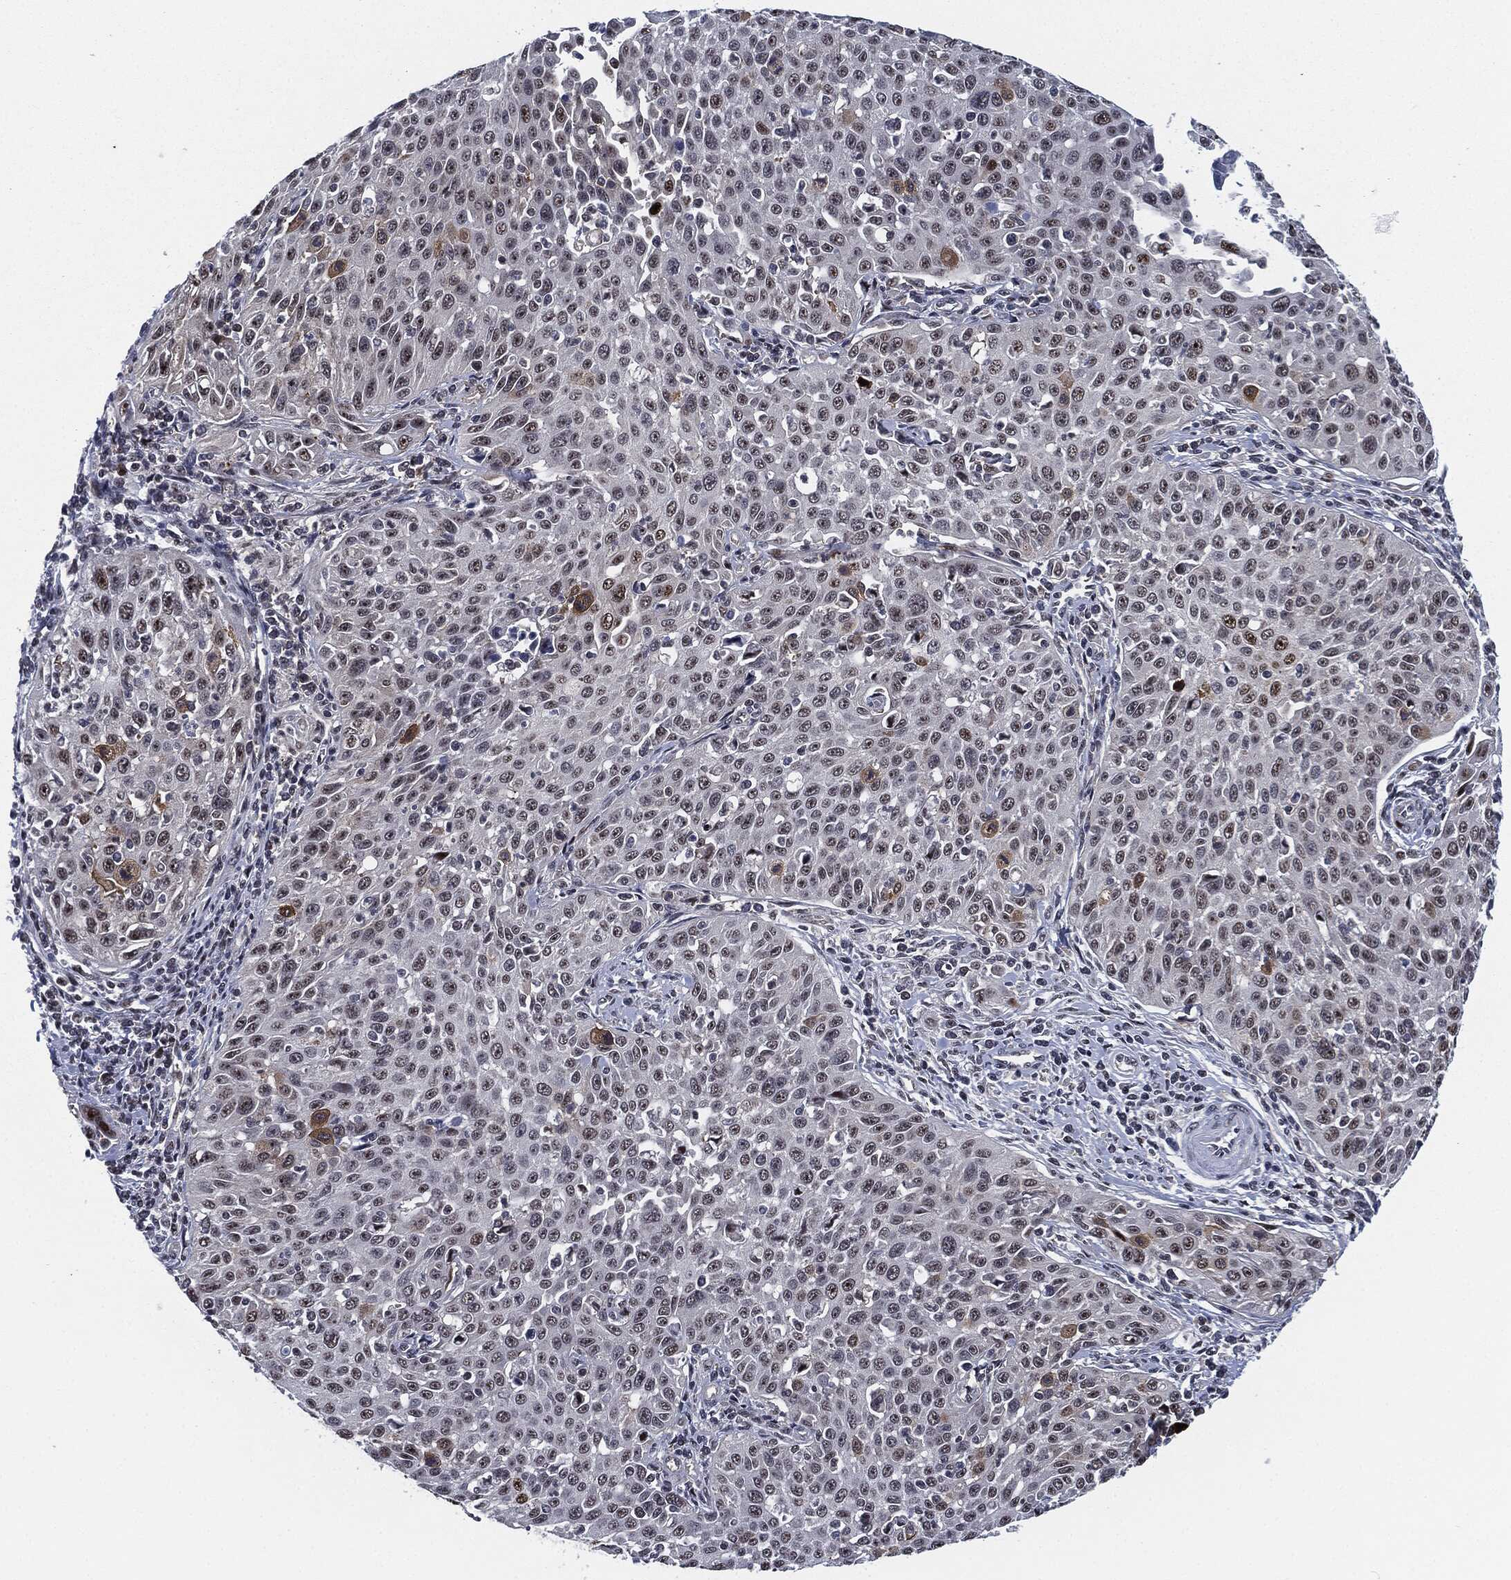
{"staining": {"intensity": "moderate", "quantity": "<25%", "location": "nuclear"}, "tissue": "cervical cancer", "cell_type": "Tumor cells", "image_type": "cancer", "snomed": [{"axis": "morphology", "description": "Squamous cell carcinoma, NOS"}, {"axis": "topography", "description": "Cervix"}], "caption": "This is a photomicrograph of immunohistochemistry (IHC) staining of squamous cell carcinoma (cervical), which shows moderate staining in the nuclear of tumor cells.", "gene": "AKT2", "patient": {"sex": "female", "age": 26}}